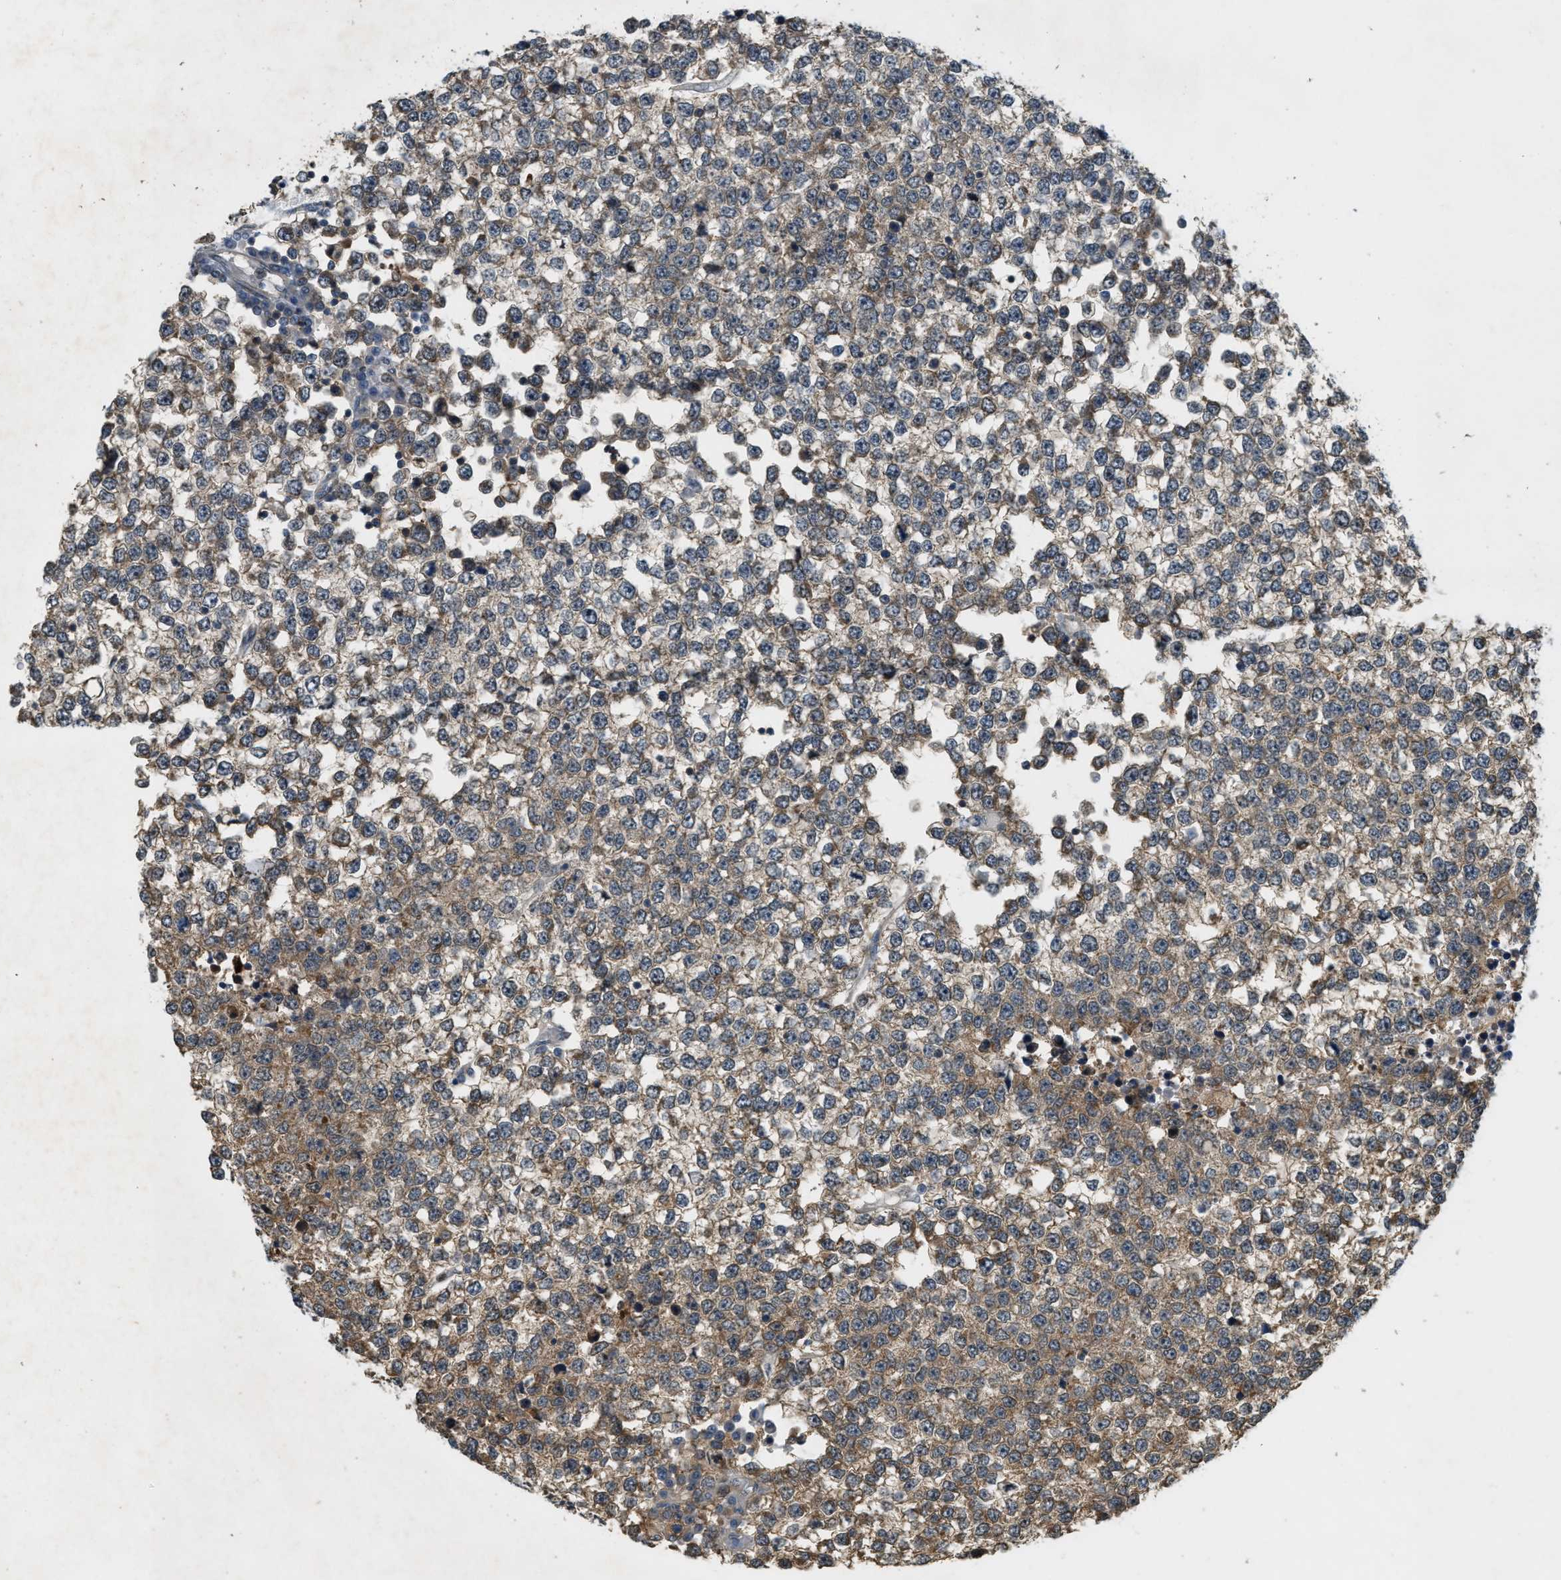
{"staining": {"intensity": "moderate", "quantity": ">75%", "location": "cytoplasmic/membranous"}, "tissue": "testis cancer", "cell_type": "Tumor cells", "image_type": "cancer", "snomed": [{"axis": "morphology", "description": "Seminoma, NOS"}, {"axis": "topography", "description": "Testis"}], "caption": "Moderate cytoplasmic/membranous staining is seen in about >75% of tumor cells in testis cancer.", "gene": "PDCL3", "patient": {"sex": "male", "age": 65}}